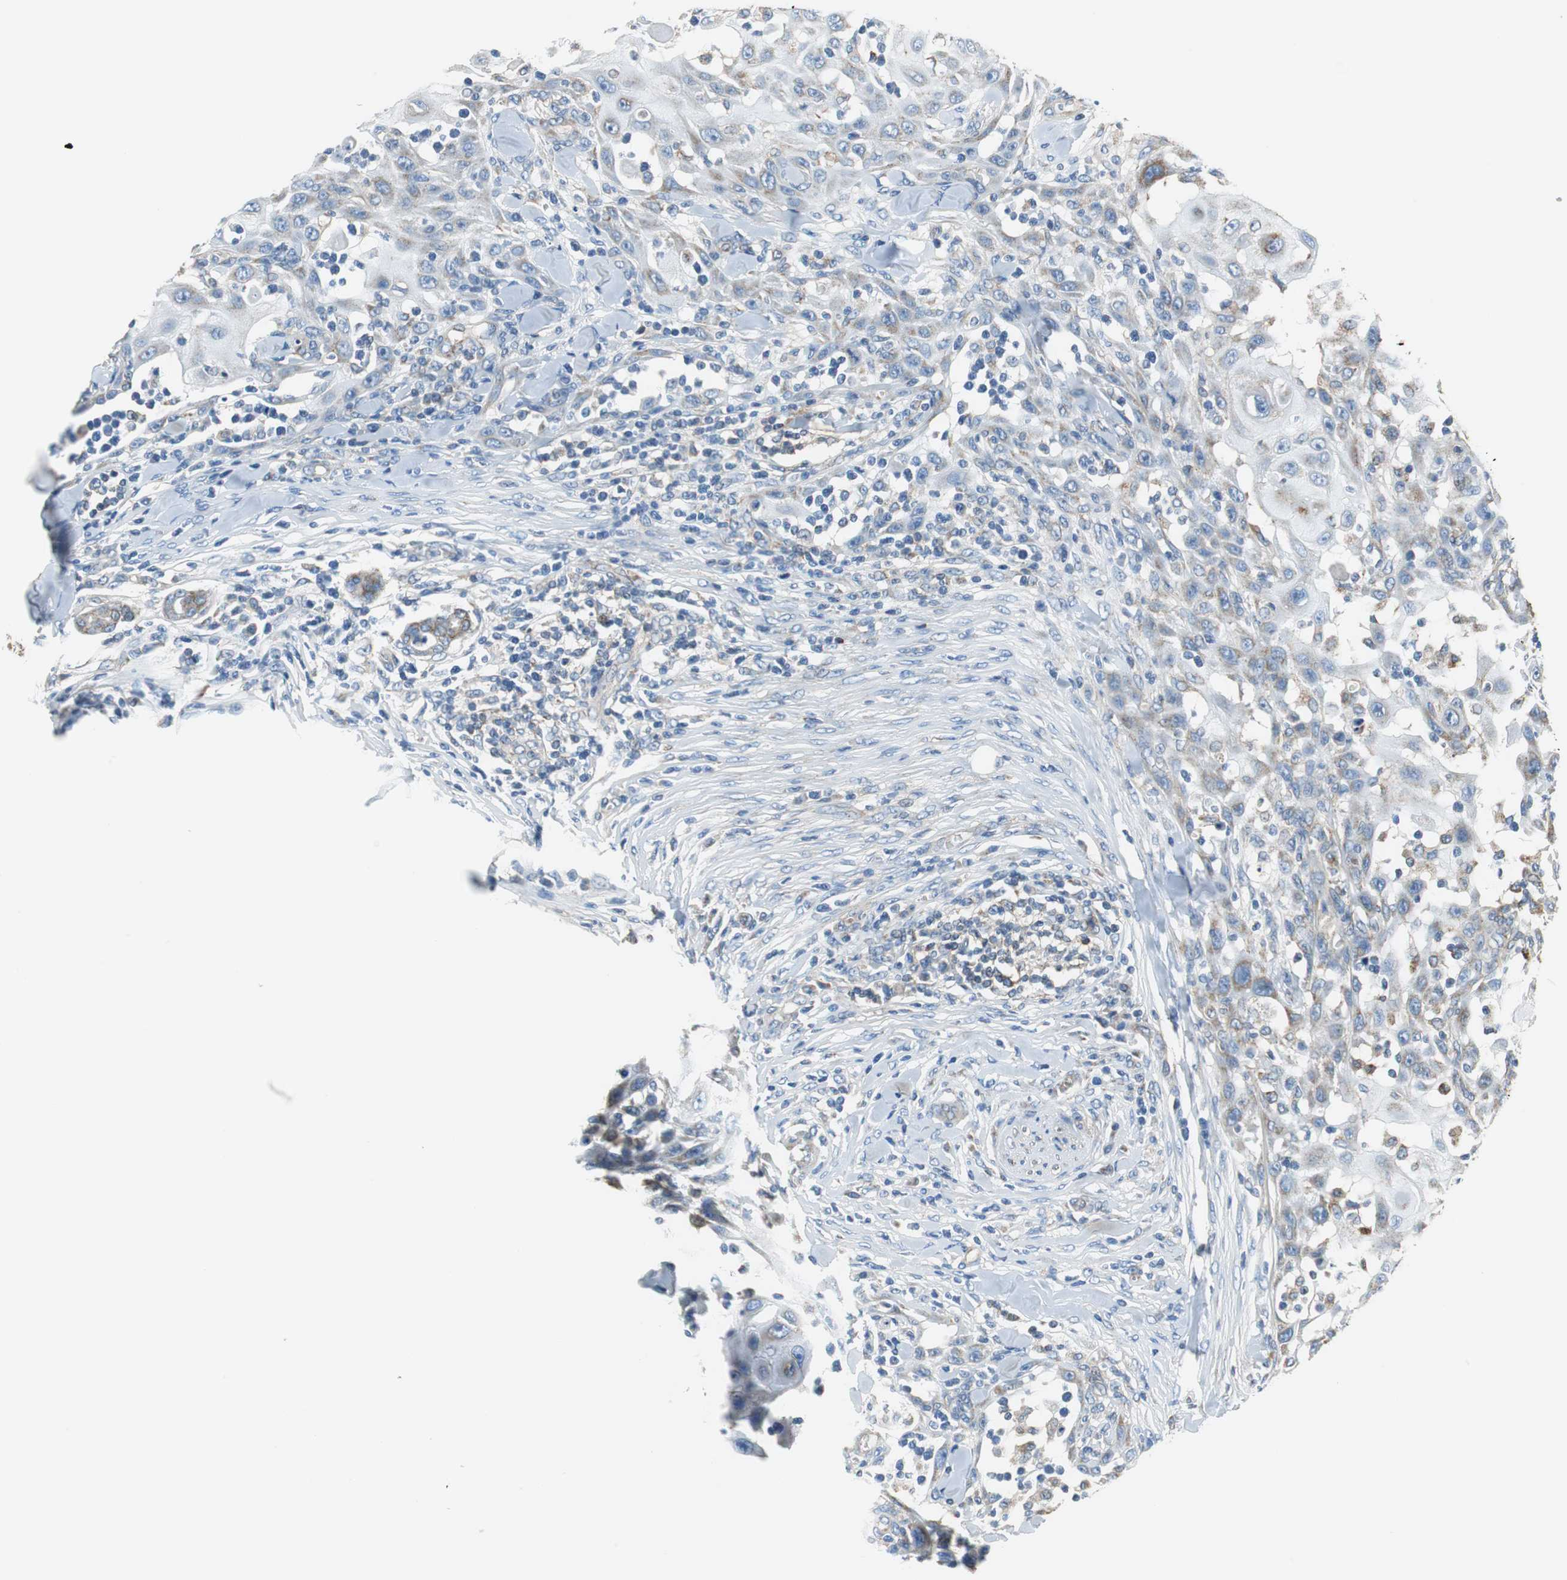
{"staining": {"intensity": "weak", "quantity": "25%-75%", "location": "cytoplasmic/membranous"}, "tissue": "skin cancer", "cell_type": "Tumor cells", "image_type": "cancer", "snomed": [{"axis": "morphology", "description": "Squamous cell carcinoma, NOS"}, {"axis": "topography", "description": "Skin"}], "caption": "A histopathology image of human skin squamous cell carcinoma stained for a protein exhibits weak cytoplasmic/membranous brown staining in tumor cells. The staining is performed using DAB (3,3'-diaminobenzidine) brown chromogen to label protein expression. The nuclei are counter-stained blue using hematoxylin.", "gene": "GSTK1", "patient": {"sex": "male", "age": 24}}